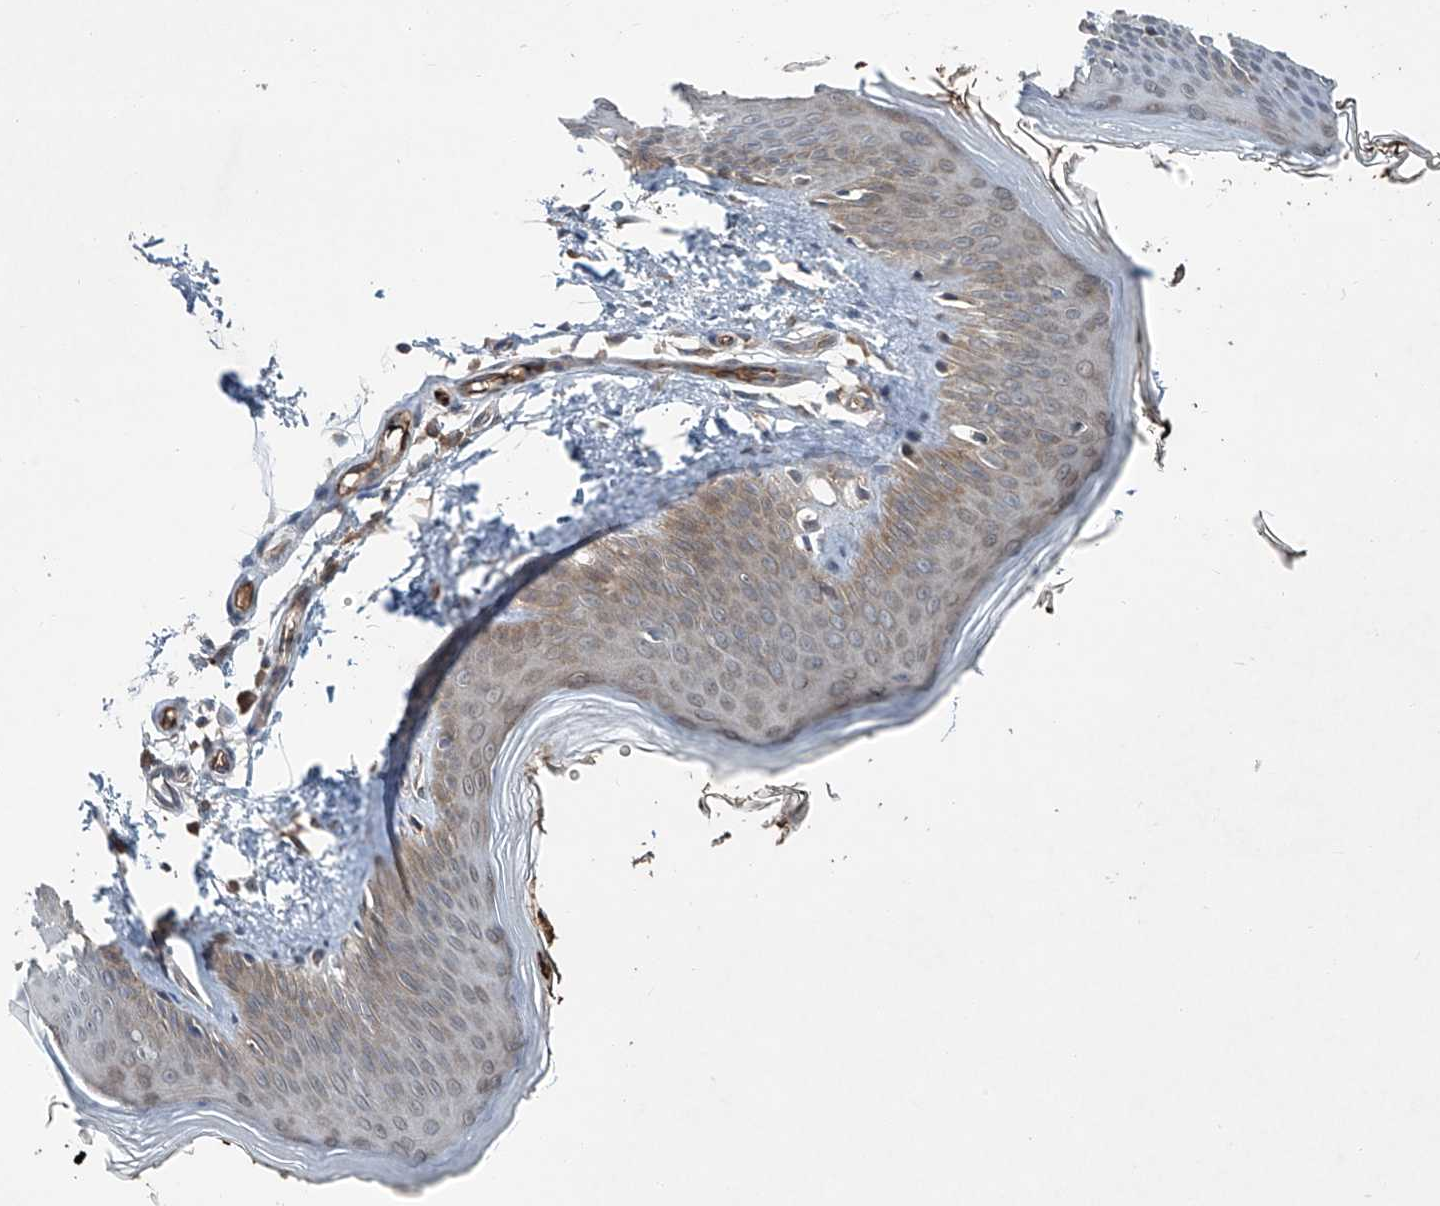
{"staining": {"intensity": "moderate", "quantity": "25%-75%", "location": "cytoplasmic/membranous"}, "tissue": "skin", "cell_type": "Fibroblasts", "image_type": "normal", "snomed": [{"axis": "morphology", "description": "Normal tissue, NOS"}, {"axis": "topography", "description": "Skin"}], "caption": "An IHC photomicrograph of benign tissue is shown. Protein staining in brown highlights moderate cytoplasmic/membranous positivity in skin within fibroblasts. (DAB IHC, brown staining for protein, blue staining for nuclei).", "gene": "ZDHHC9", "patient": {"sex": "female", "age": 27}}